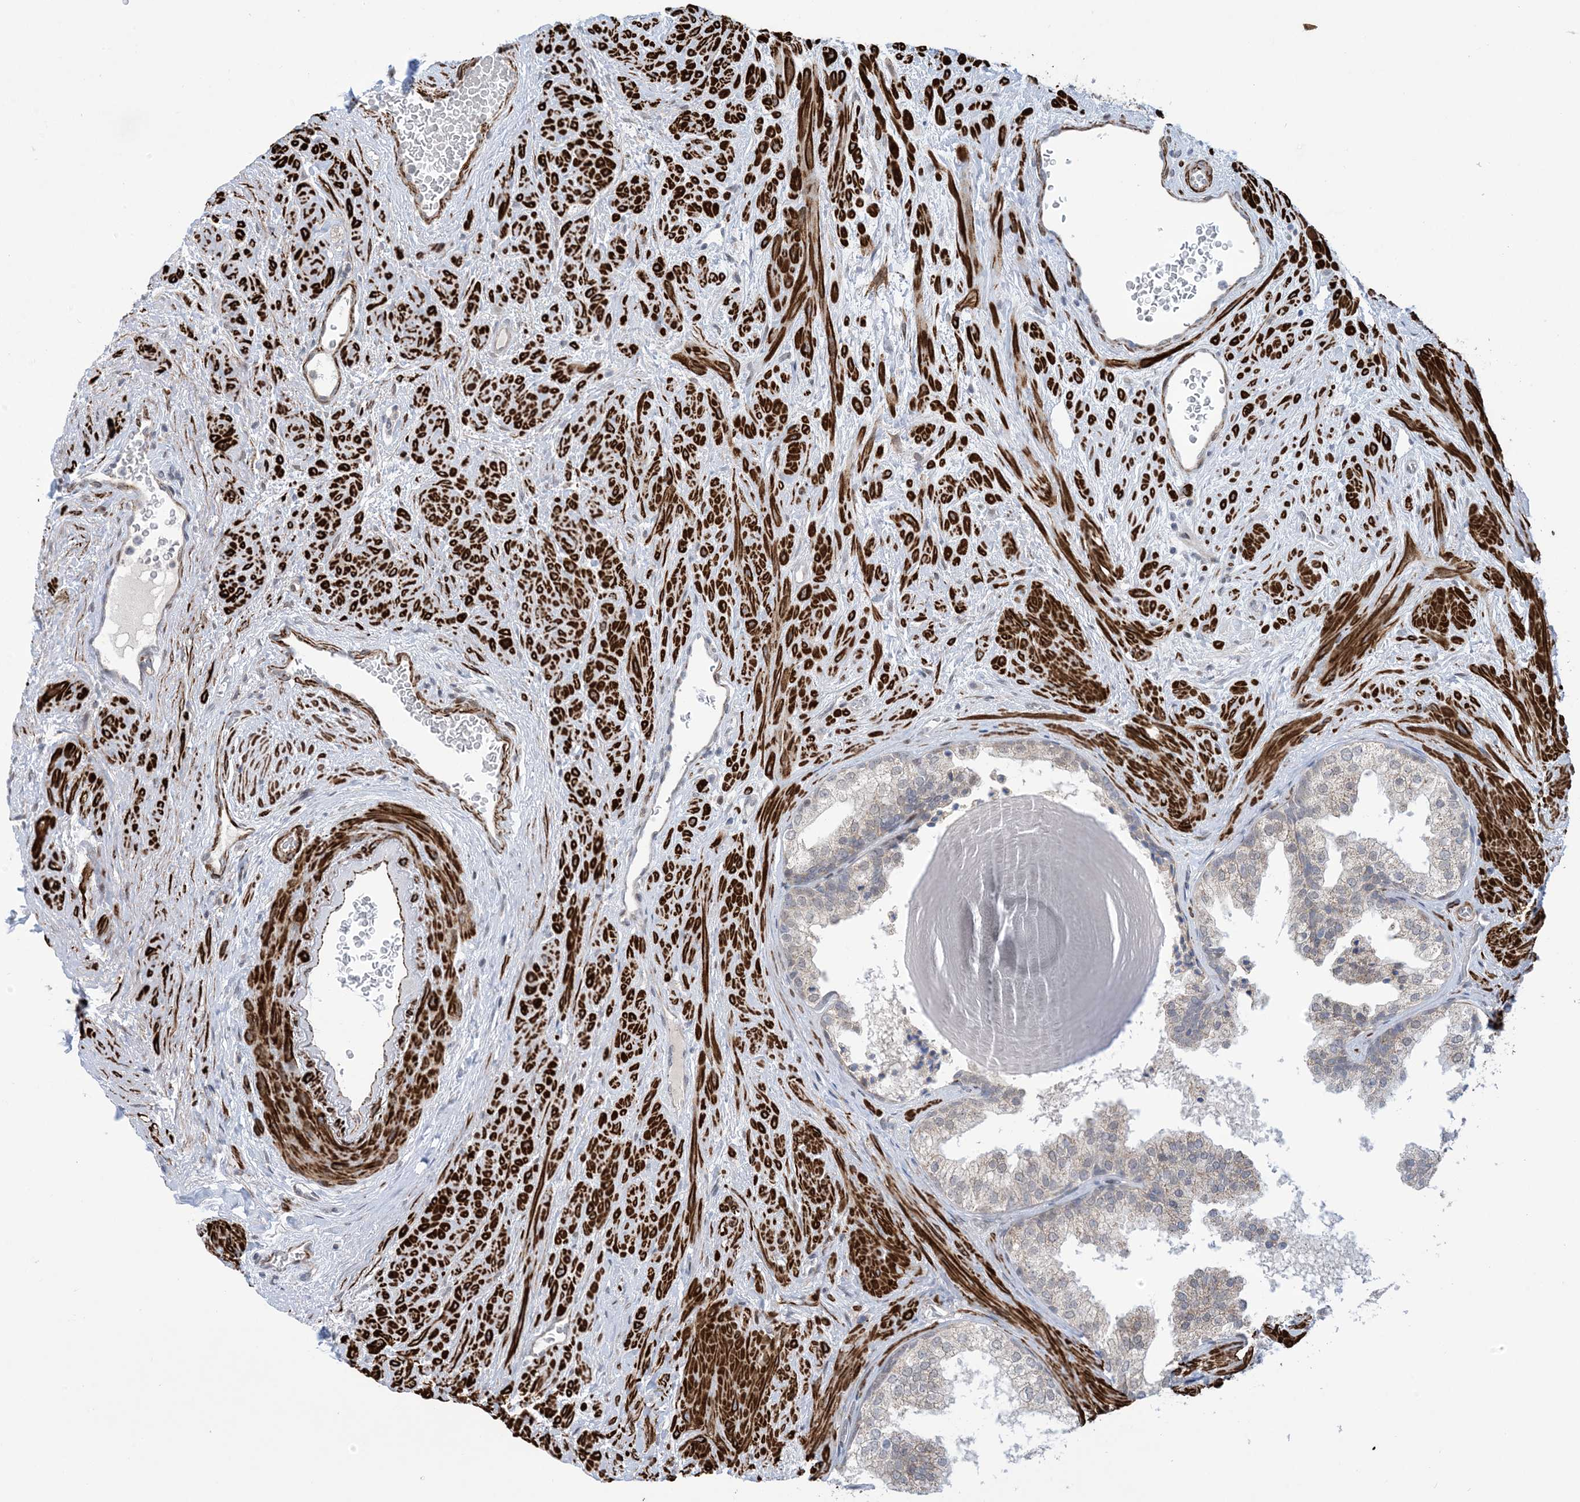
{"staining": {"intensity": "moderate", "quantity": "<25%", "location": "cytoplasmic/membranous"}, "tissue": "prostate", "cell_type": "Glandular cells", "image_type": "normal", "snomed": [{"axis": "morphology", "description": "Normal tissue, NOS"}, {"axis": "topography", "description": "Prostate"}], "caption": "This image reveals unremarkable prostate stained with immunohistochemistry (IHC) to label a protein in brown. The cytoplasmic/membranous of glandular cells show moderate positivity for the protein. Nuclei are counter-stained blue.", "gene": "ZNF8", "patient": {"sex": "male", "age": 48}}